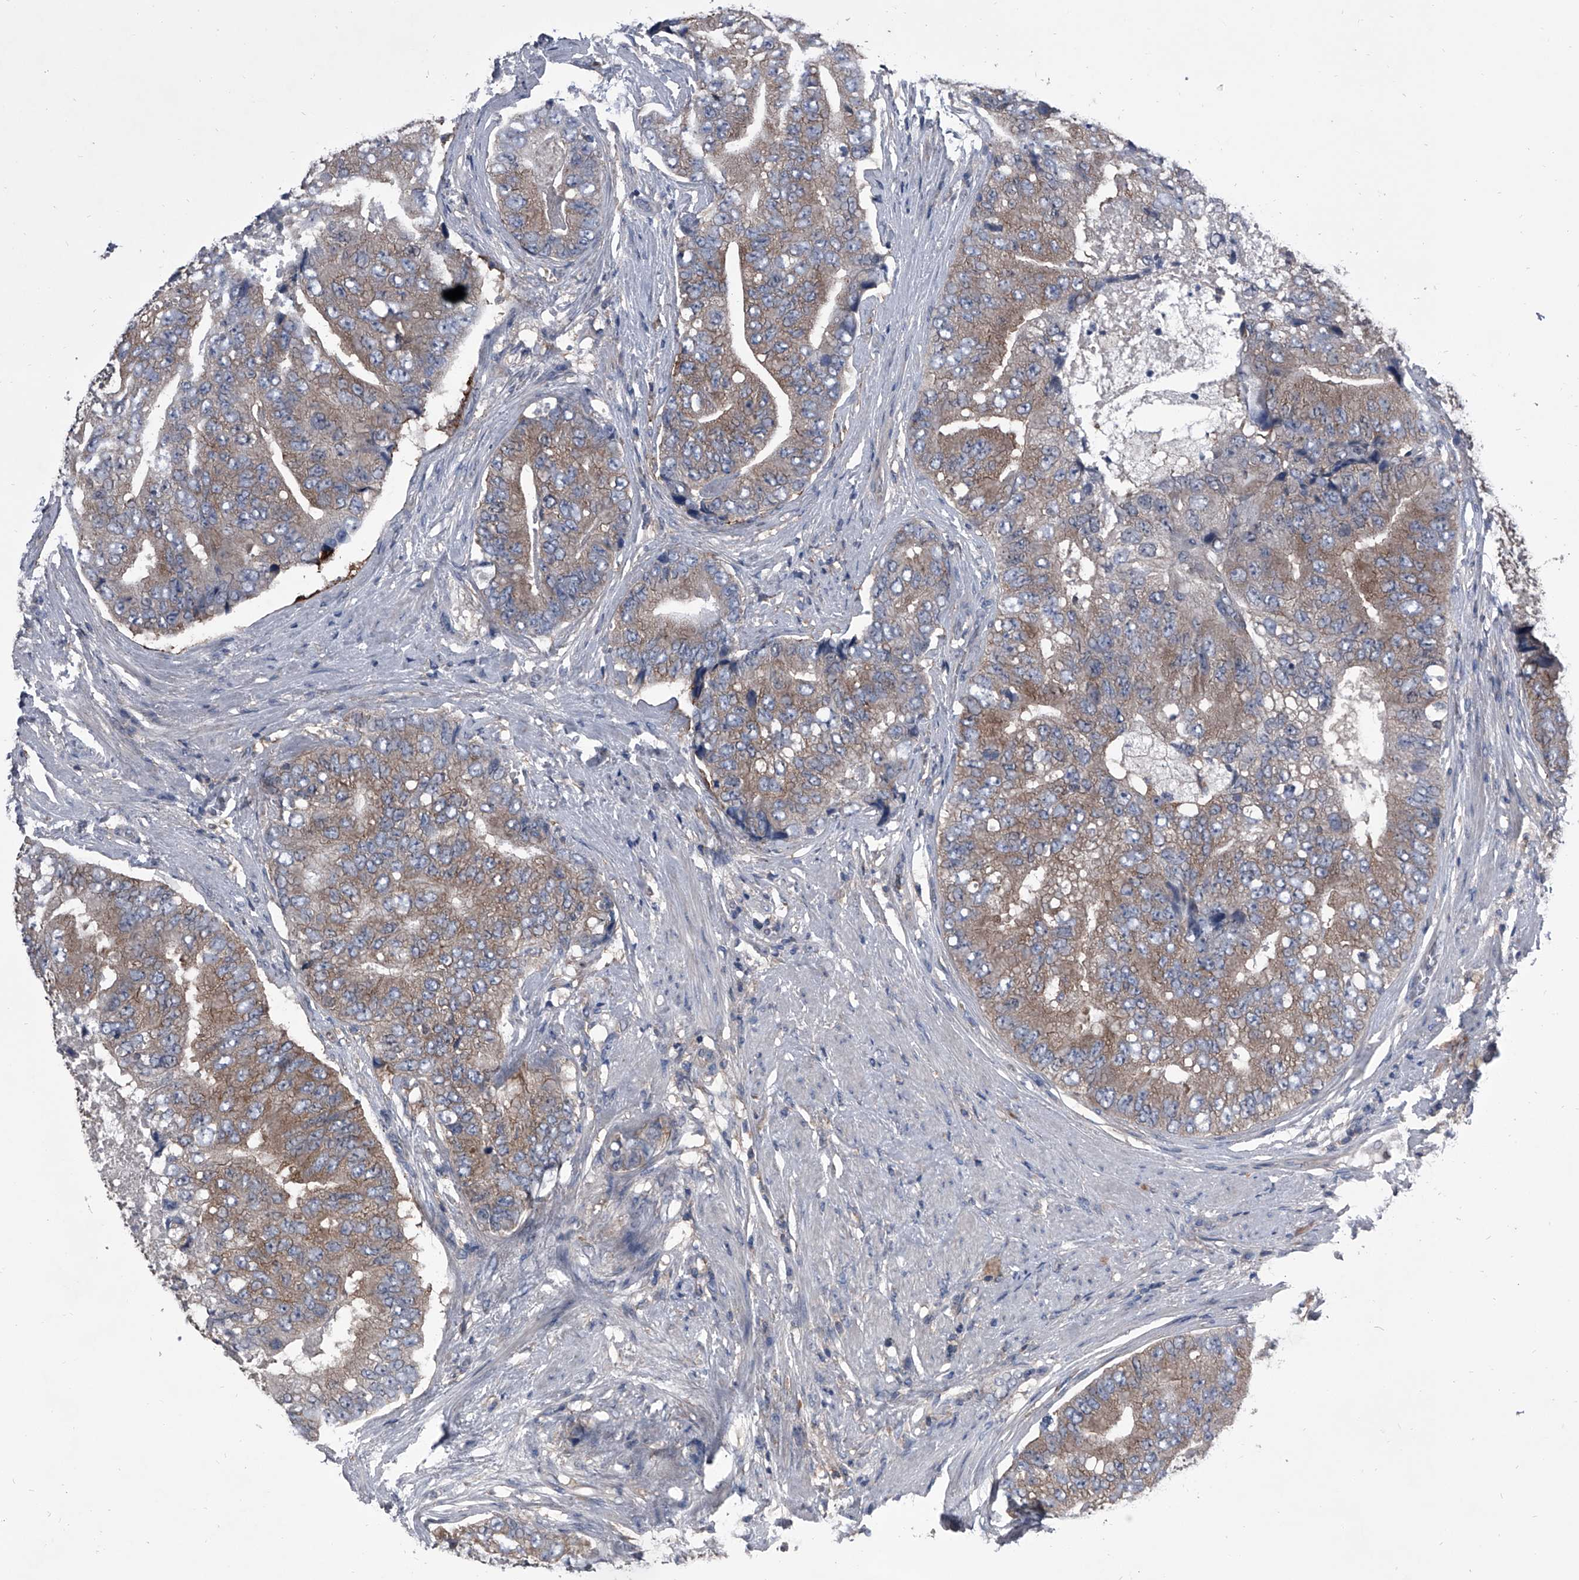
{"staining": {"intensity": "moderate", "quantity": ">75%", "location": "cytoplasmic/membranous"}, "tissue": "prostate cancer", "cell_type": "Tumor cells", "image_type": "cancer", "snomed": [{"axis": "morphology", "description": "Adenocarcinoma, High grade"}, {"axis": "topography", "description": "Prostate"}], "caption": "IHC histopathology image of neoplastic tissue: prostate adenocarcinoma (high-grade) stained using immunohistochemistry (IHC) demonstrates medium levels of moderate protein expression localized specifically in the cytoplasmic/membranous of tumor cells, appearing as a cytoplasmic/membranous brown color.", "gene": "PIP5K1A", "patient": {"sex": "male", "age": 70}}